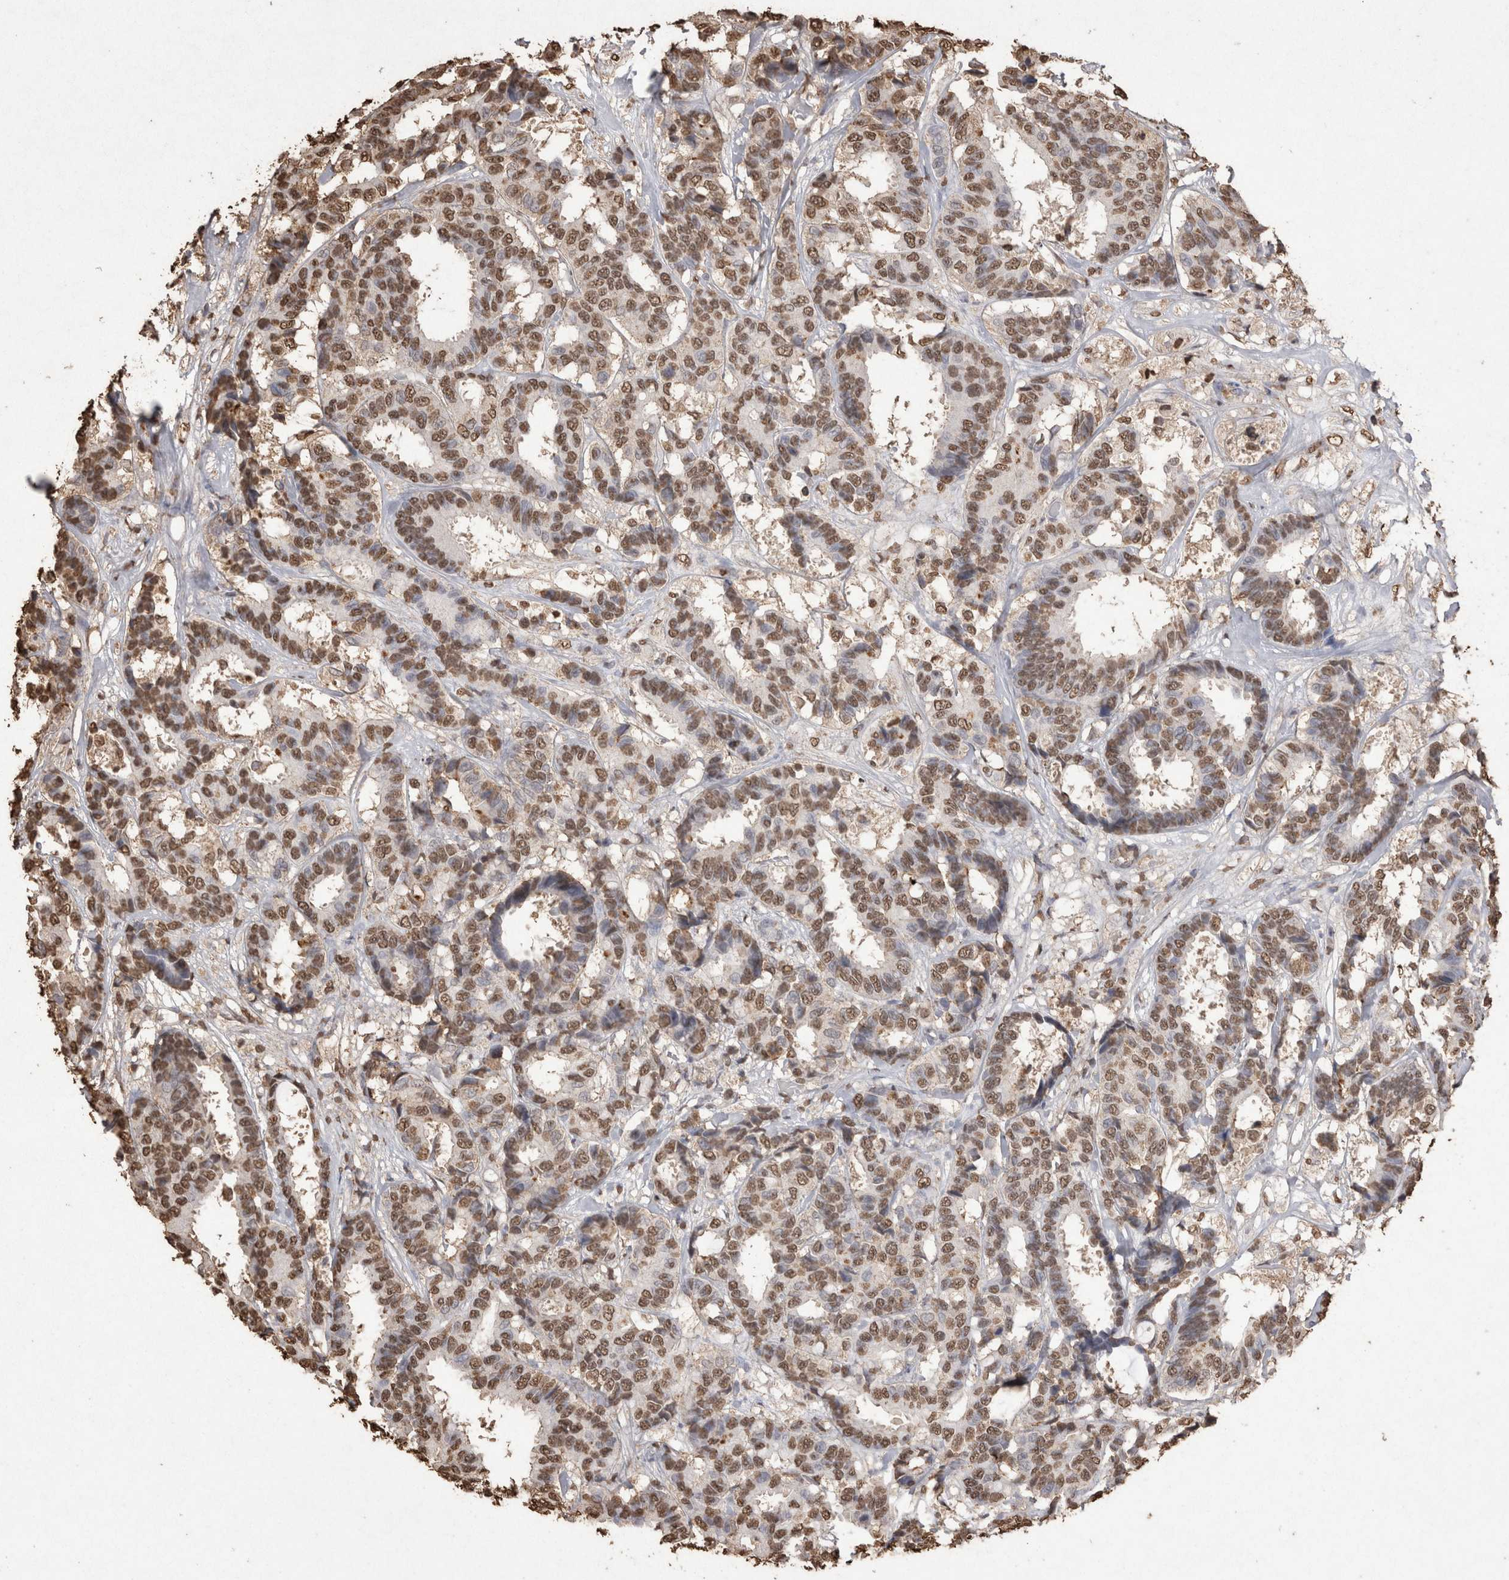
{"staining": {"intensity": "moderate", "quantity": ">75%", "location": "nuclear"}, "tissue": "breast cancer", "cell_type": "Tumor cells", "image_type": "cancer", "snomed": [{"axis": "morphology", "description": "Duct carcinoma"}, {"axis": "topography", "description": "Breast"}], "caption": "High-magnification brightfield microscopy of breast infiltrating ductal carcinoma stained with DAB (3,3'-diaminobenzidine) (brown) and counterstained with hematoxylin (blue). tumor cells exhibit moderate nuclear staining is appreciated in approximately>75% of cells. Nuclei are stained in blue.", "gene": "POU5F1", "patient": {"sex": "female", "age": 87}}